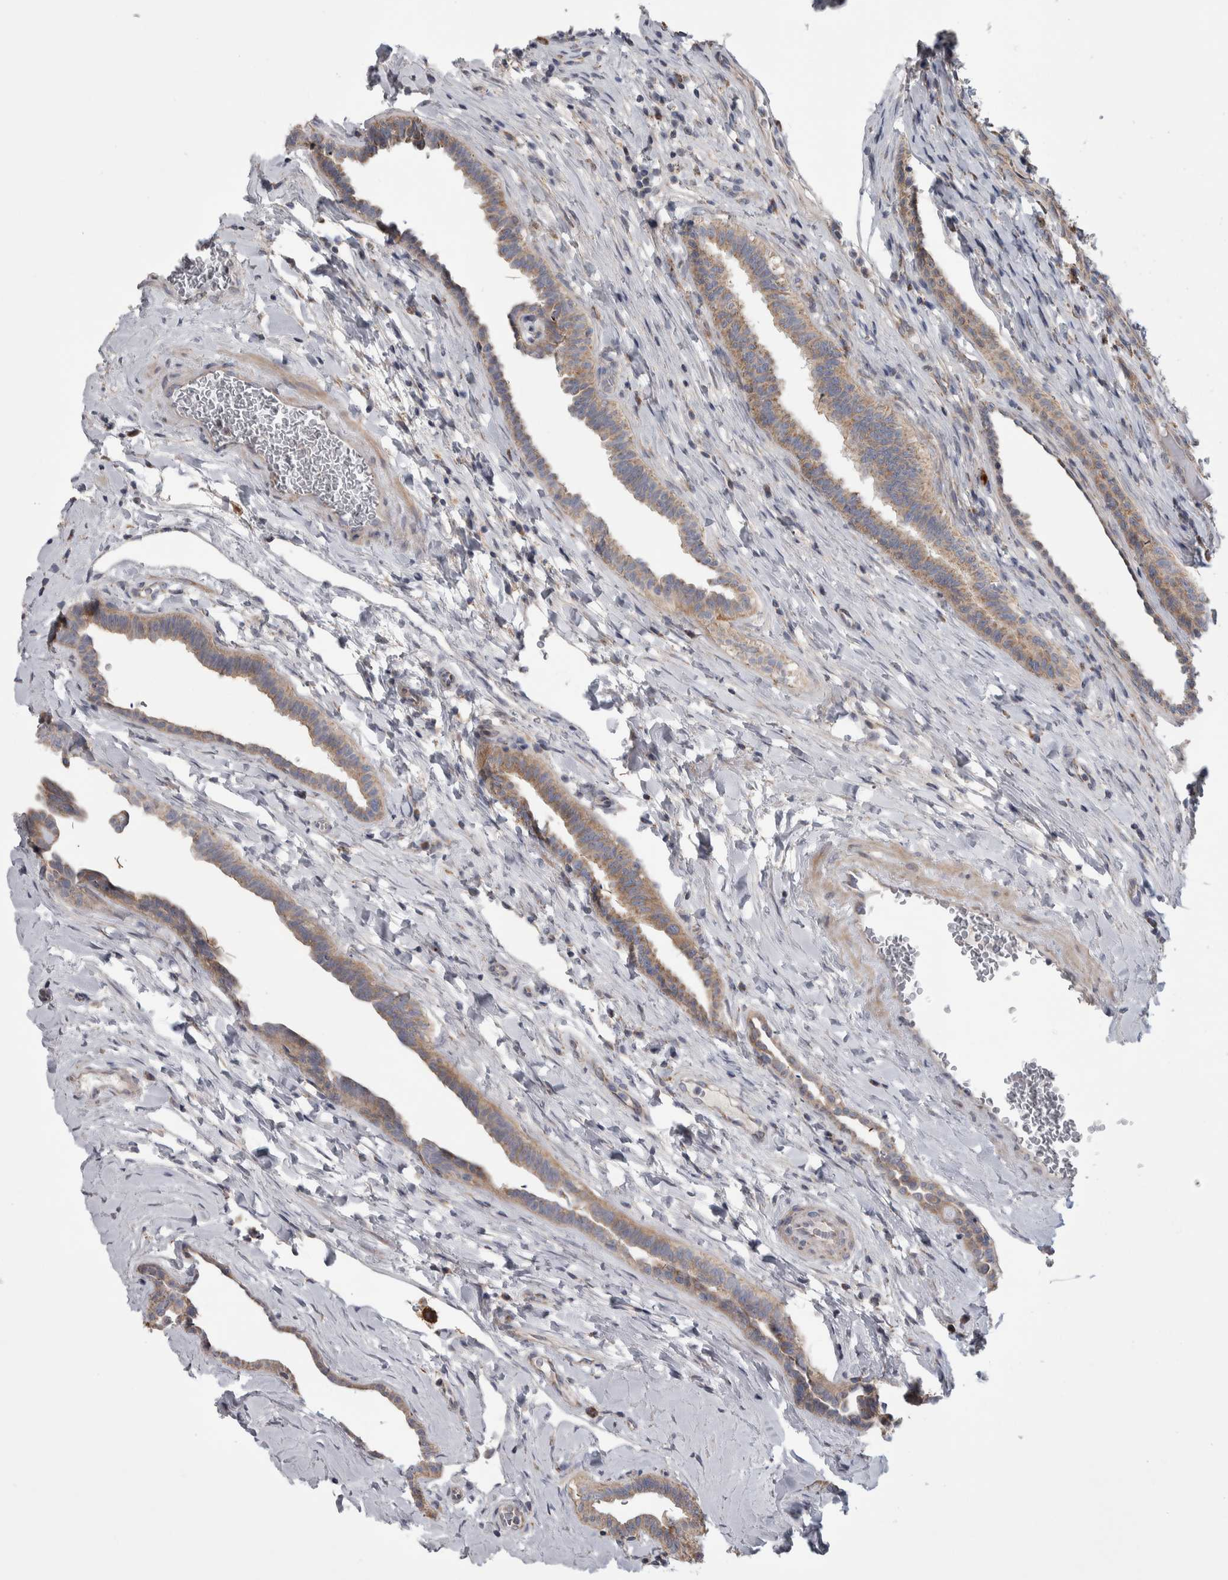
{"staining": {"intensity": "moderate", "quantity": ">75%", "location": "cytoplasmic/membranous"}, "tissue": "testis cancer", "cell_type": "Tumor cells", "image_type": "cancer", "snomed": [{"axis": "morphology", "description": "Normal tissue, NOS"}, {"axis": "morphology", "description": "Seminoma, NOS"}, {"axis": "topography", "description": "Testis"}], "caption": "A brown stain highlights moderate cytoplasmic/membranous staining of a protein in testis cancer (seminoma) tumor cells.", "gene": "SCO1", "patient": {"sex": "male", "age": 43}}